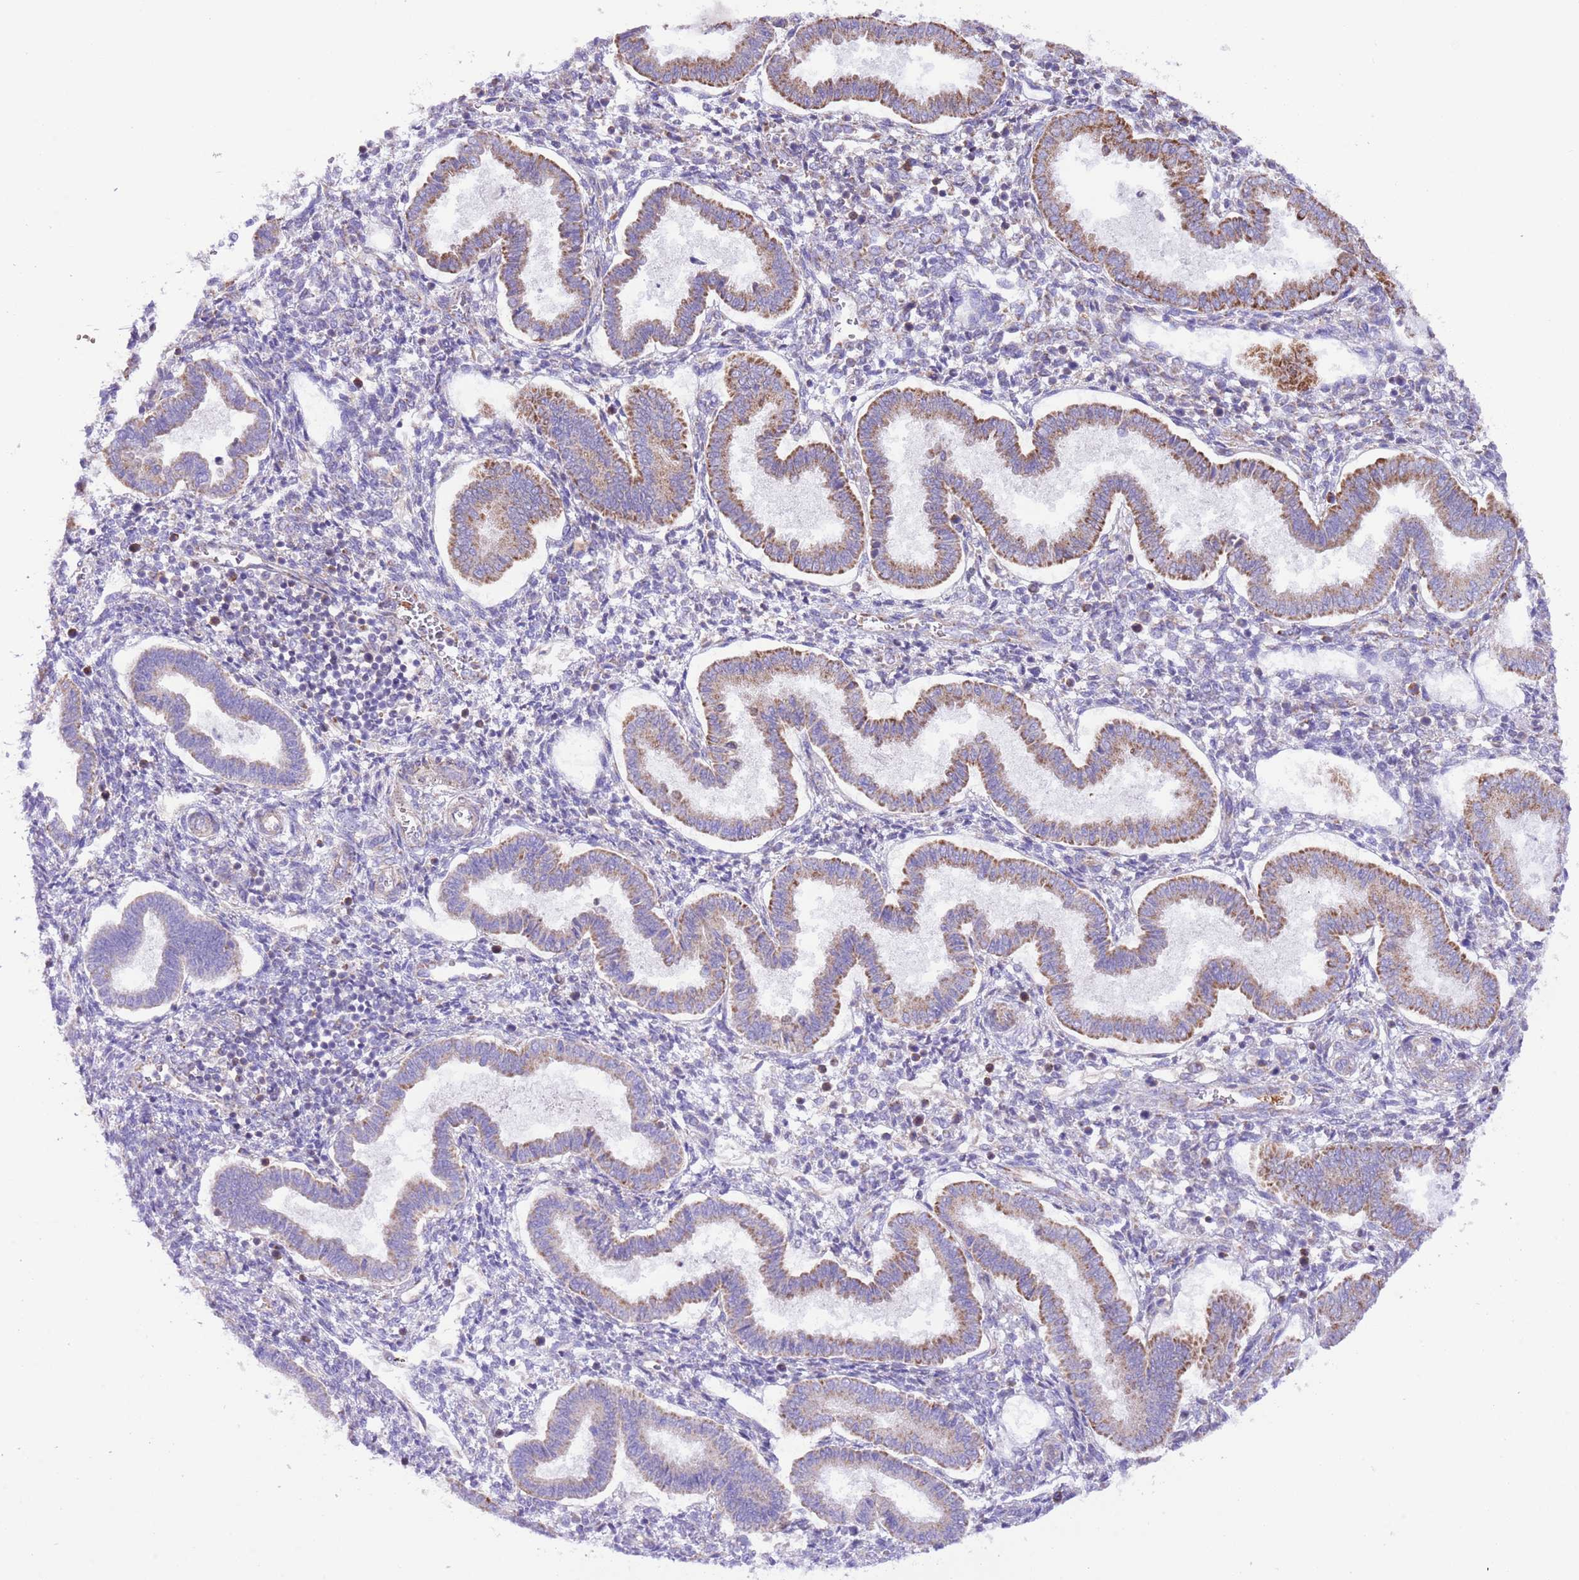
{"staining": {"intensity": "negative", "quantity": "none", "location": "none"}, "tissue": "endometrium", "cell_type": "Cells in endometrial stroma", "image_type": "normal", "snomed": [{"axis": "morphology", "description": "Normal tissue, NOS"}, {"axis": "topography", "description": "Endometrium"}], "caption": "Immunohistochemical staining of unremarkable human endometrium reveals no significant positivity in cells in endometrial stroma.", "gene": "SS18L2", "patient": {"sex": "female", "age": 24}}